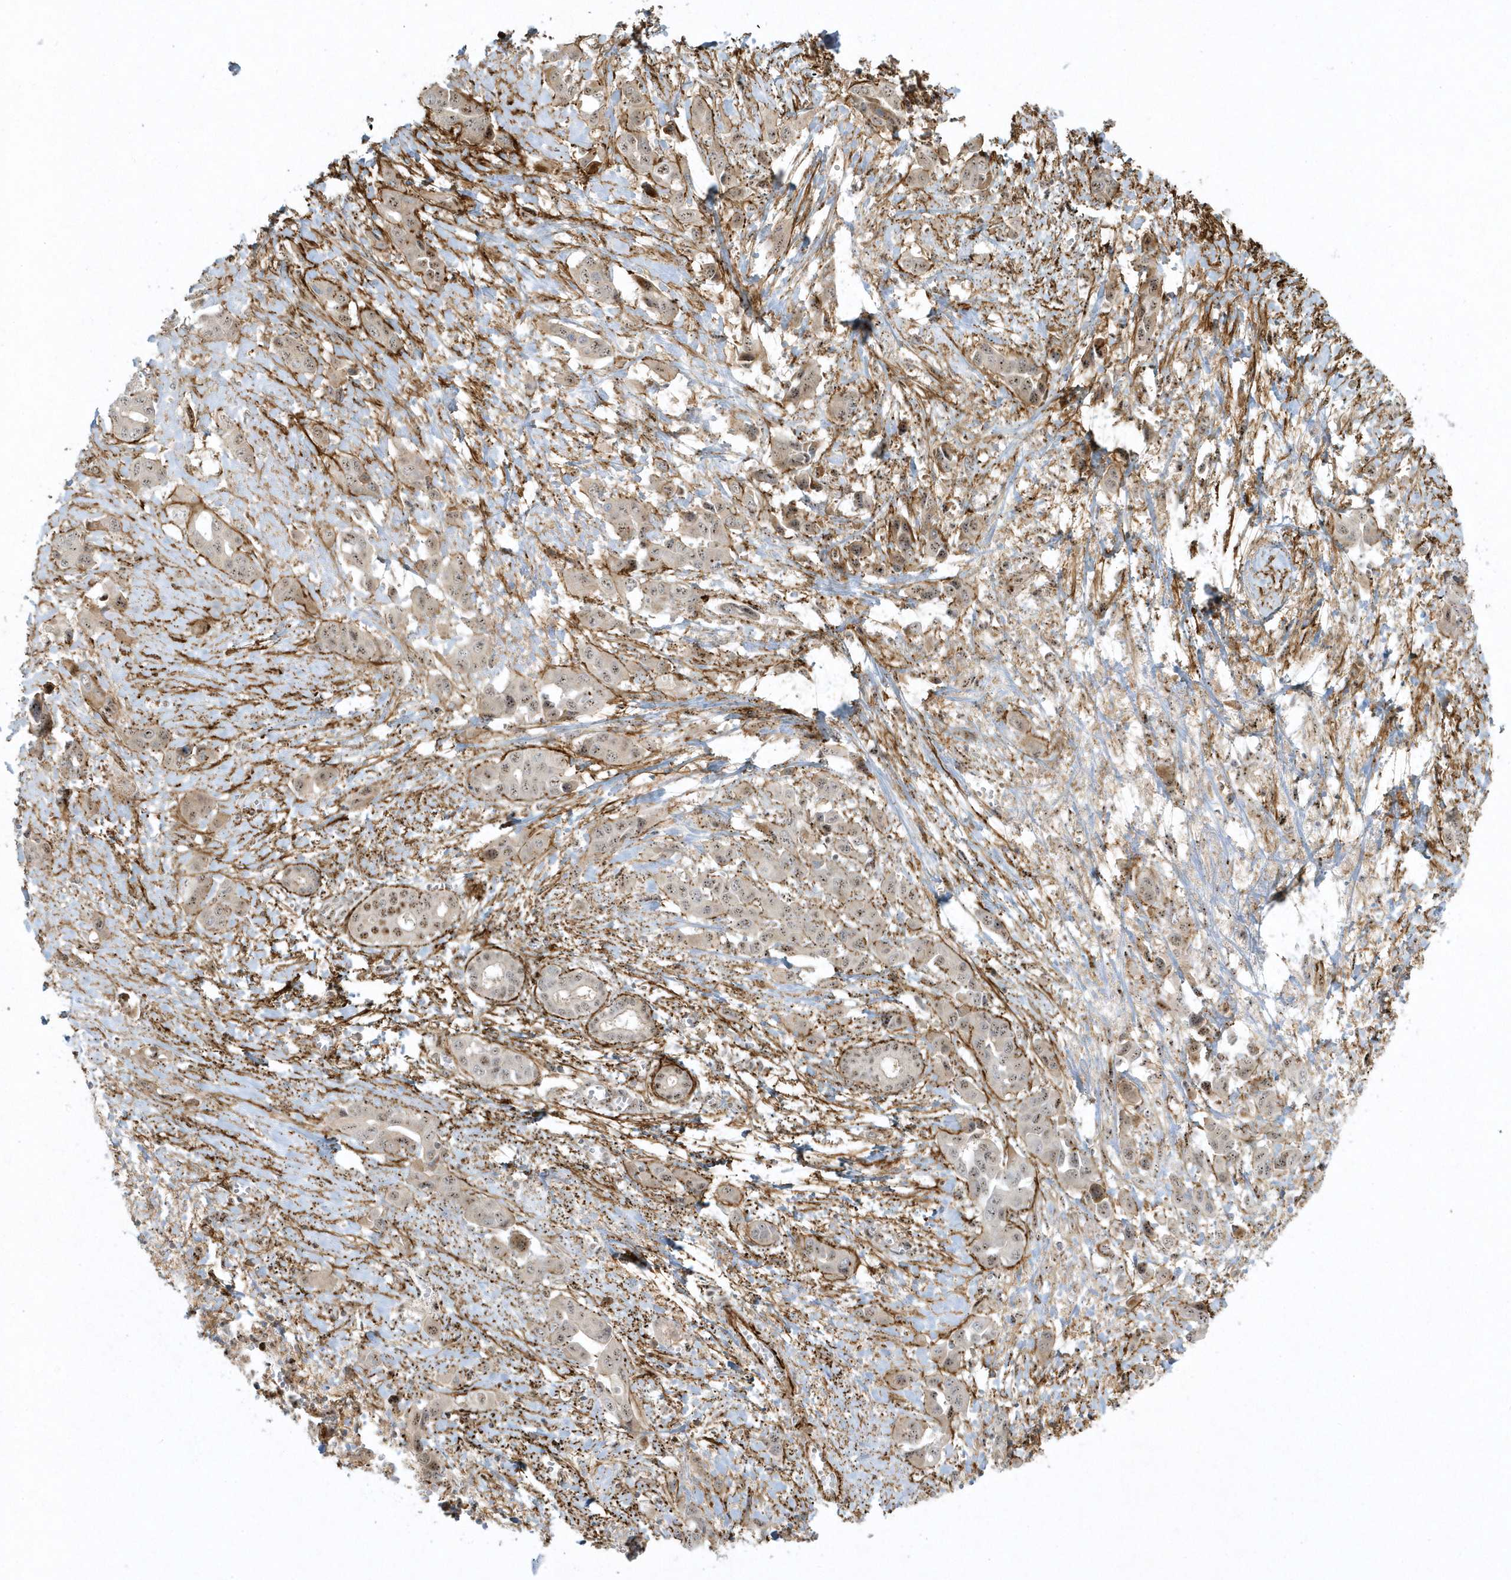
{"staining": {"intensity": "weak", "quantity": ">75%", "location": "cytoplasmic/membranous,nuclear"}, "tissue": "liver cancer", "cell_type": "Tumor cells", "image_type": "cancer", "snomed": [{"axis": "morphology", "description": "Cholangiocarcinoma"}, {"axis": "topography", "description": "Liver"}], "caption": "A photomicrograph of cholangiocarcinoma (liver) stained for a protein exhibits weak cytoplasmic/membranous and nuclear brown staining in tumor cells.", "gene": "MASP2", "patient": {"sex": "female", "age": 52}}